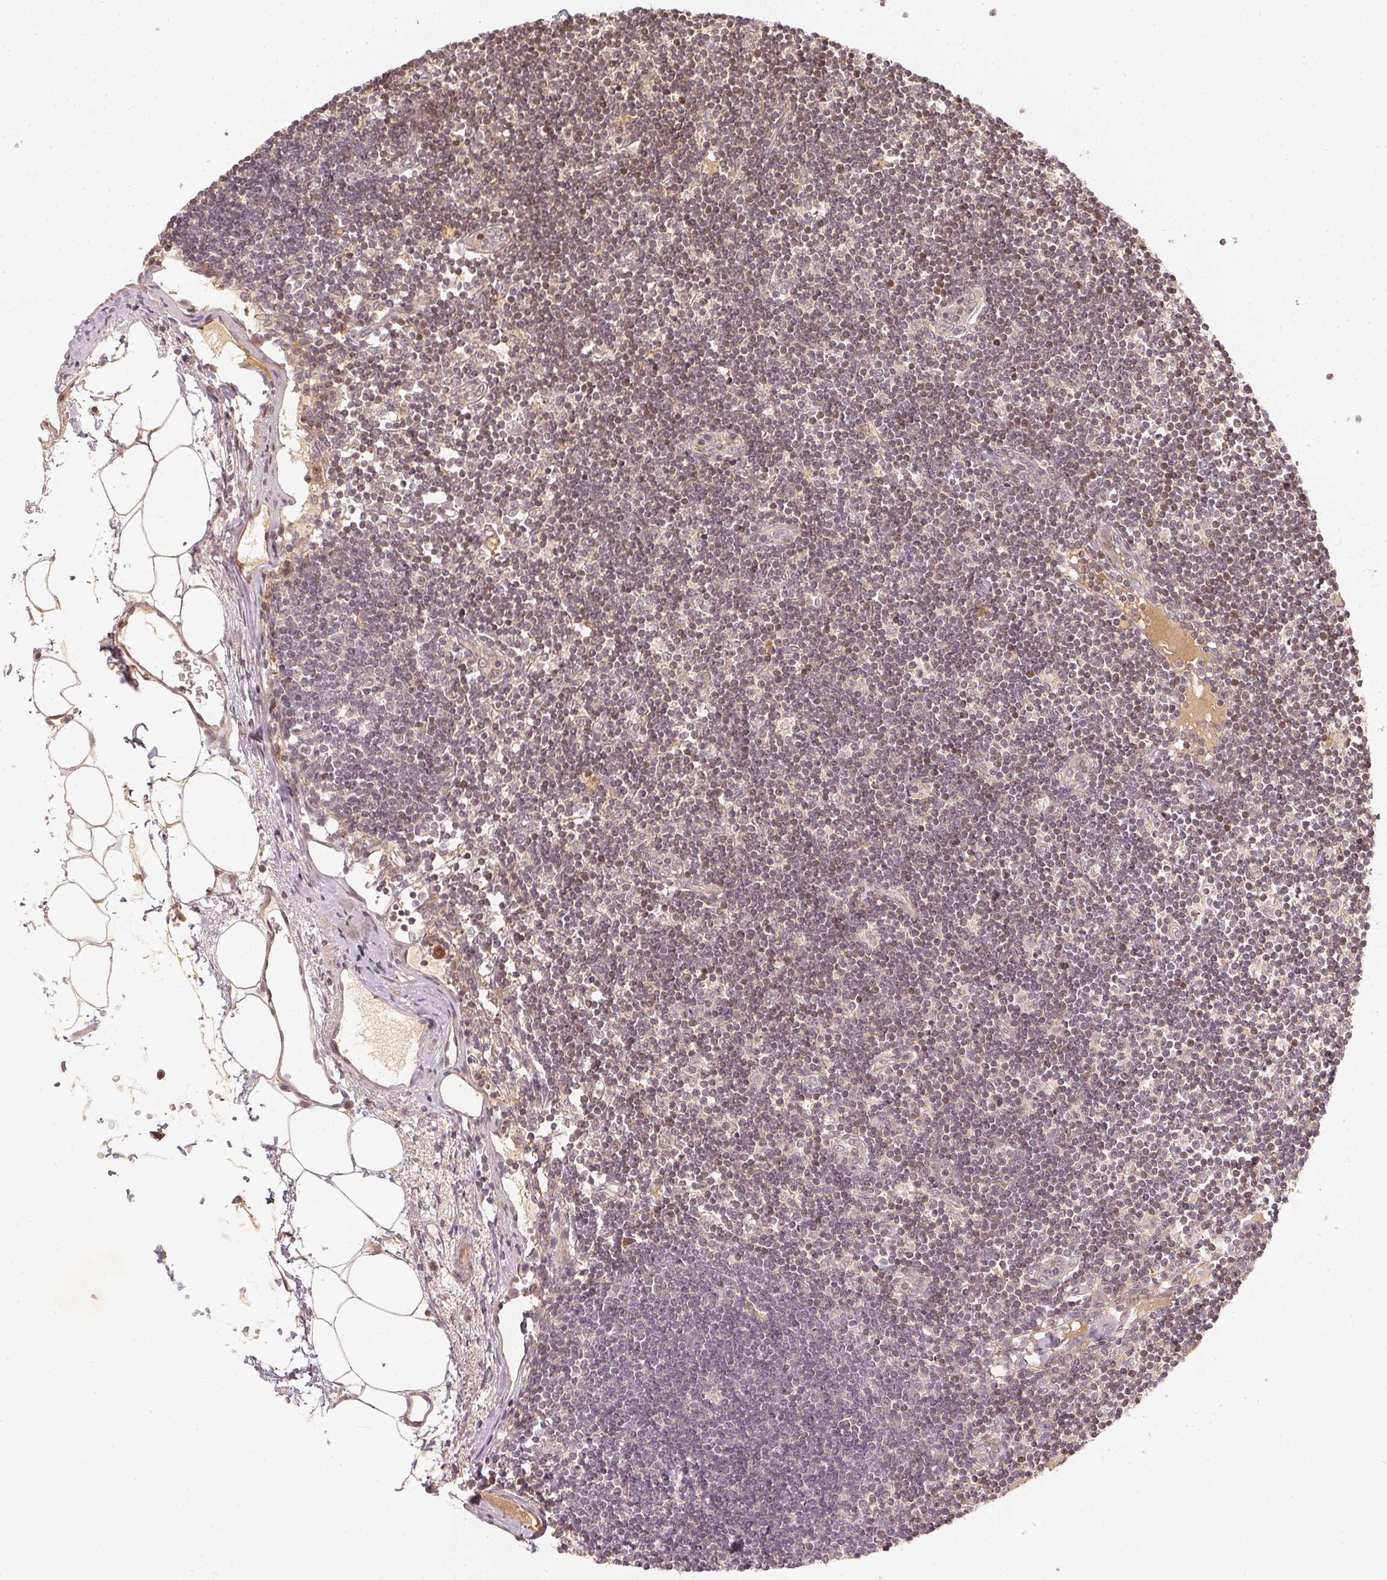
{"staining": {"intensity": "negative", "quantity": "none", "location": "none"}, "tissue": "lymph node", "cell_type": "Germinal center cells", "image_type": "normal", "snomed": [{"axis": "morphology", "description": "Normal tissue, NOS"}, {"axis": "topography", "description": "Lymph node"}], "caption": "This is an immunohistochemistry (IHC) micrograph of benign lymph node. There is no staining in germinal center cells.", "gene": "SERPINE1", "patient": {"sex": "female", "age": 65}}